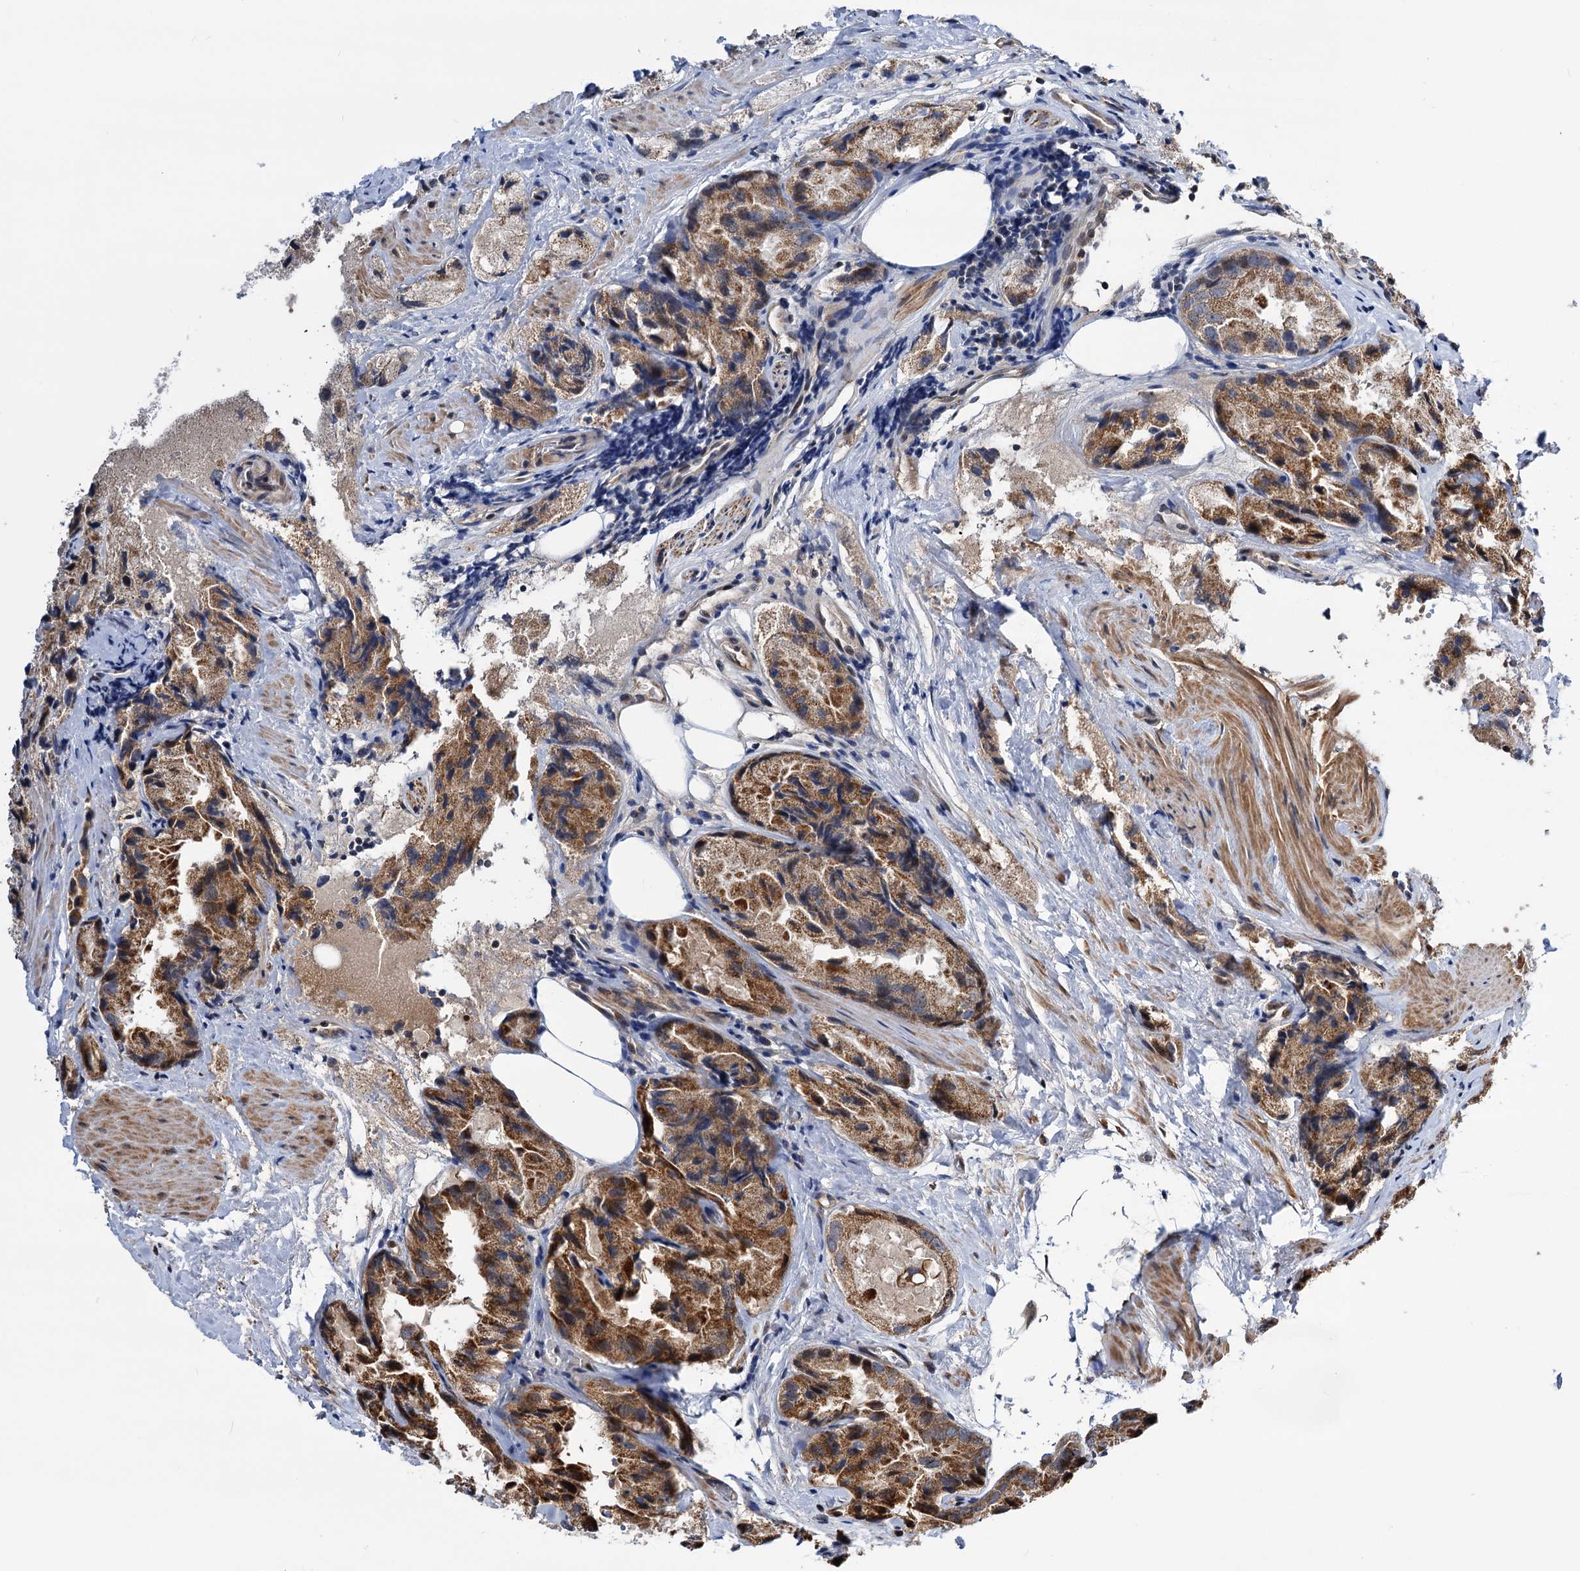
{"staining": {"intensity": "moderate", "quantity": "25%-75%", "location": "cytoplasmic/membranous"}, "tissue": "prostate cancer", "cell_type": "Tumor cells", "image_type": "cancer", "snomed": [{"axis": "morphology", "description": "Adenocarcinoma, High grade"}, {"axis": "topography", "description": "Prostate"}], "caption": "Moderate cytoplasmic/membranous positivity for a protein is seen in about 25%-75% of tumor cells of adenocarcinoma (high-grade) (prostate) using immunohistochemistry.", "gene": "UBR1", "patient": {"sex": "male", "age": 66}}